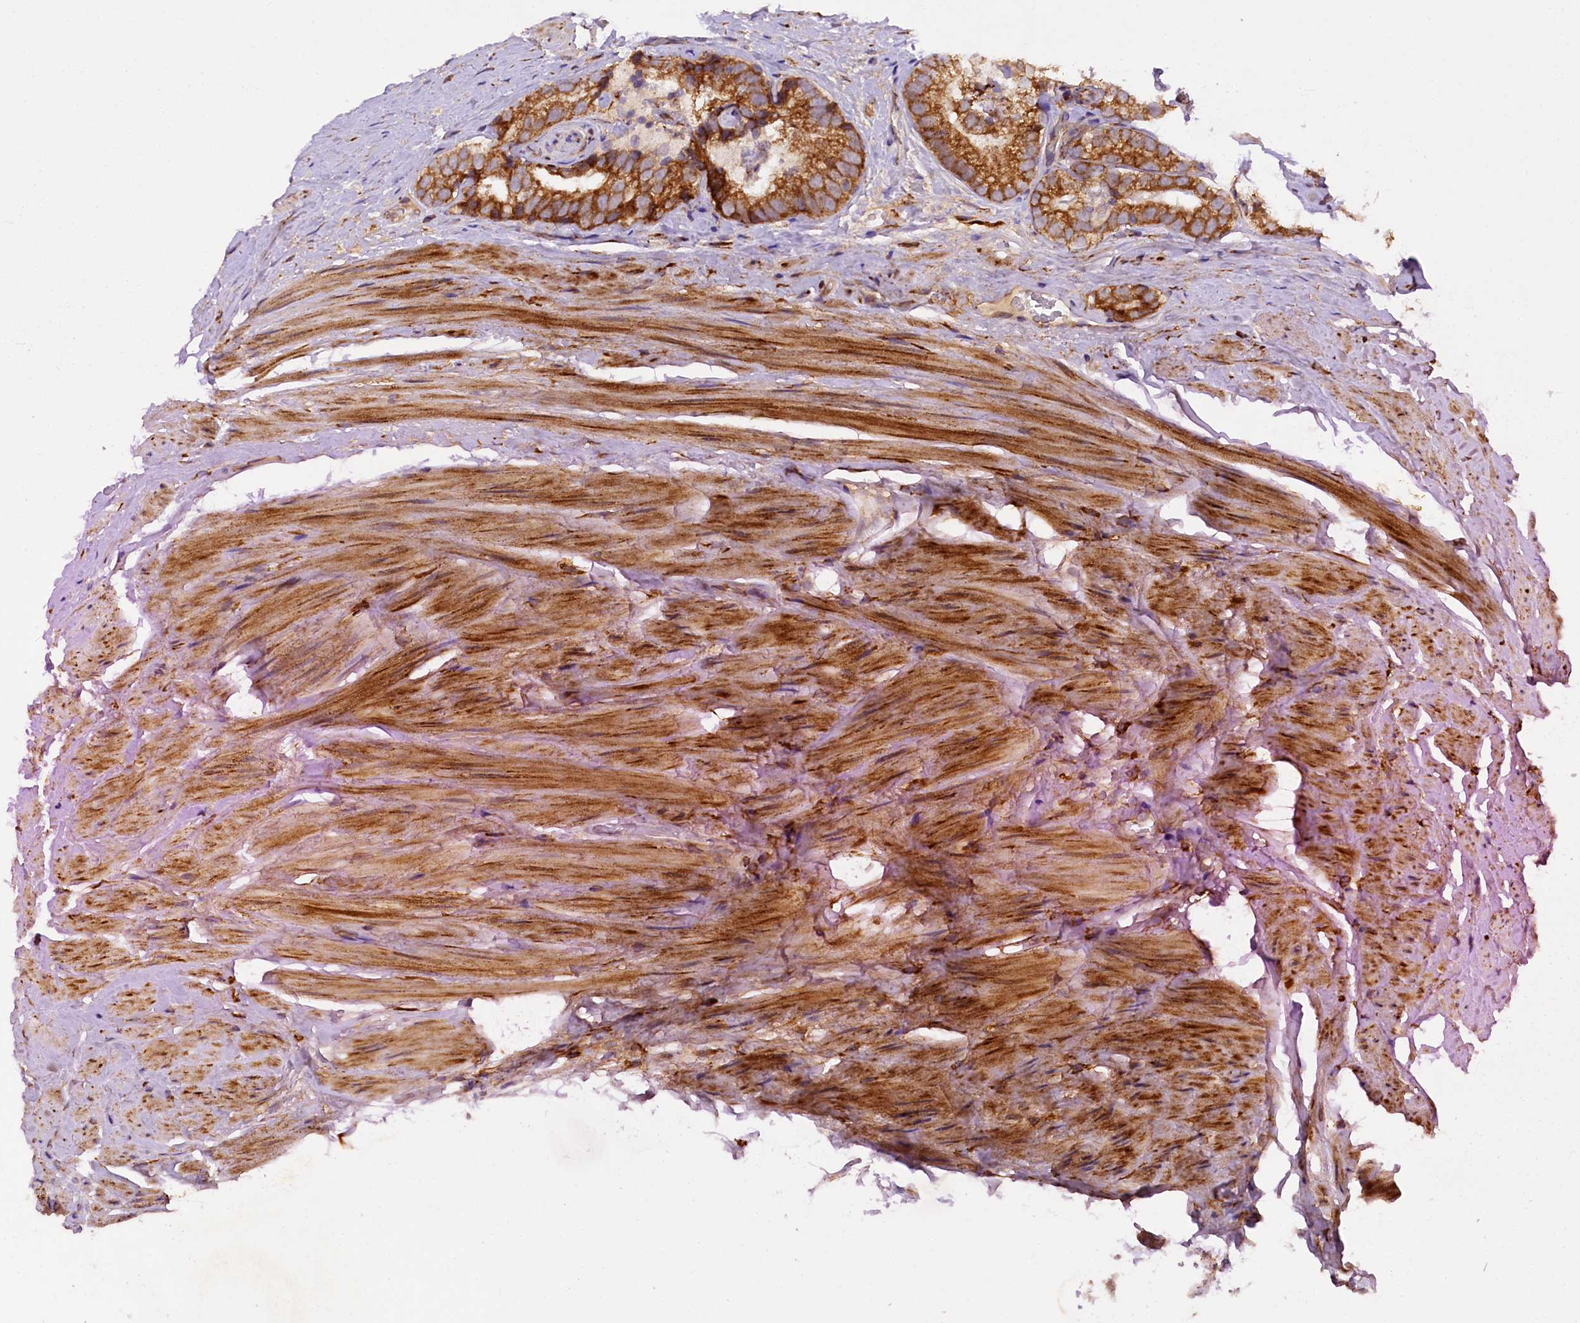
{"staining": {"intensity": "moderate", "quantity": ">75%", "location": "cytoplasmic/membranous"}, "tissue": "prostate cancer", "cell_type": "Tumor cells", "image_type": "cancer", "snomed": [{"axis": "morphology", "description": "Adenocarcinoma, High grade"}, {"axis": "topography", "description": "Prostate"}], "caption": "Moderate cytoplasmic/membranous protein expression is appreciated in about >75% of tumor cells in high-grade adenocarcinoma (prostate).", "gene": "SSC5D", "patient": {"sex": "male", "age": 56}}